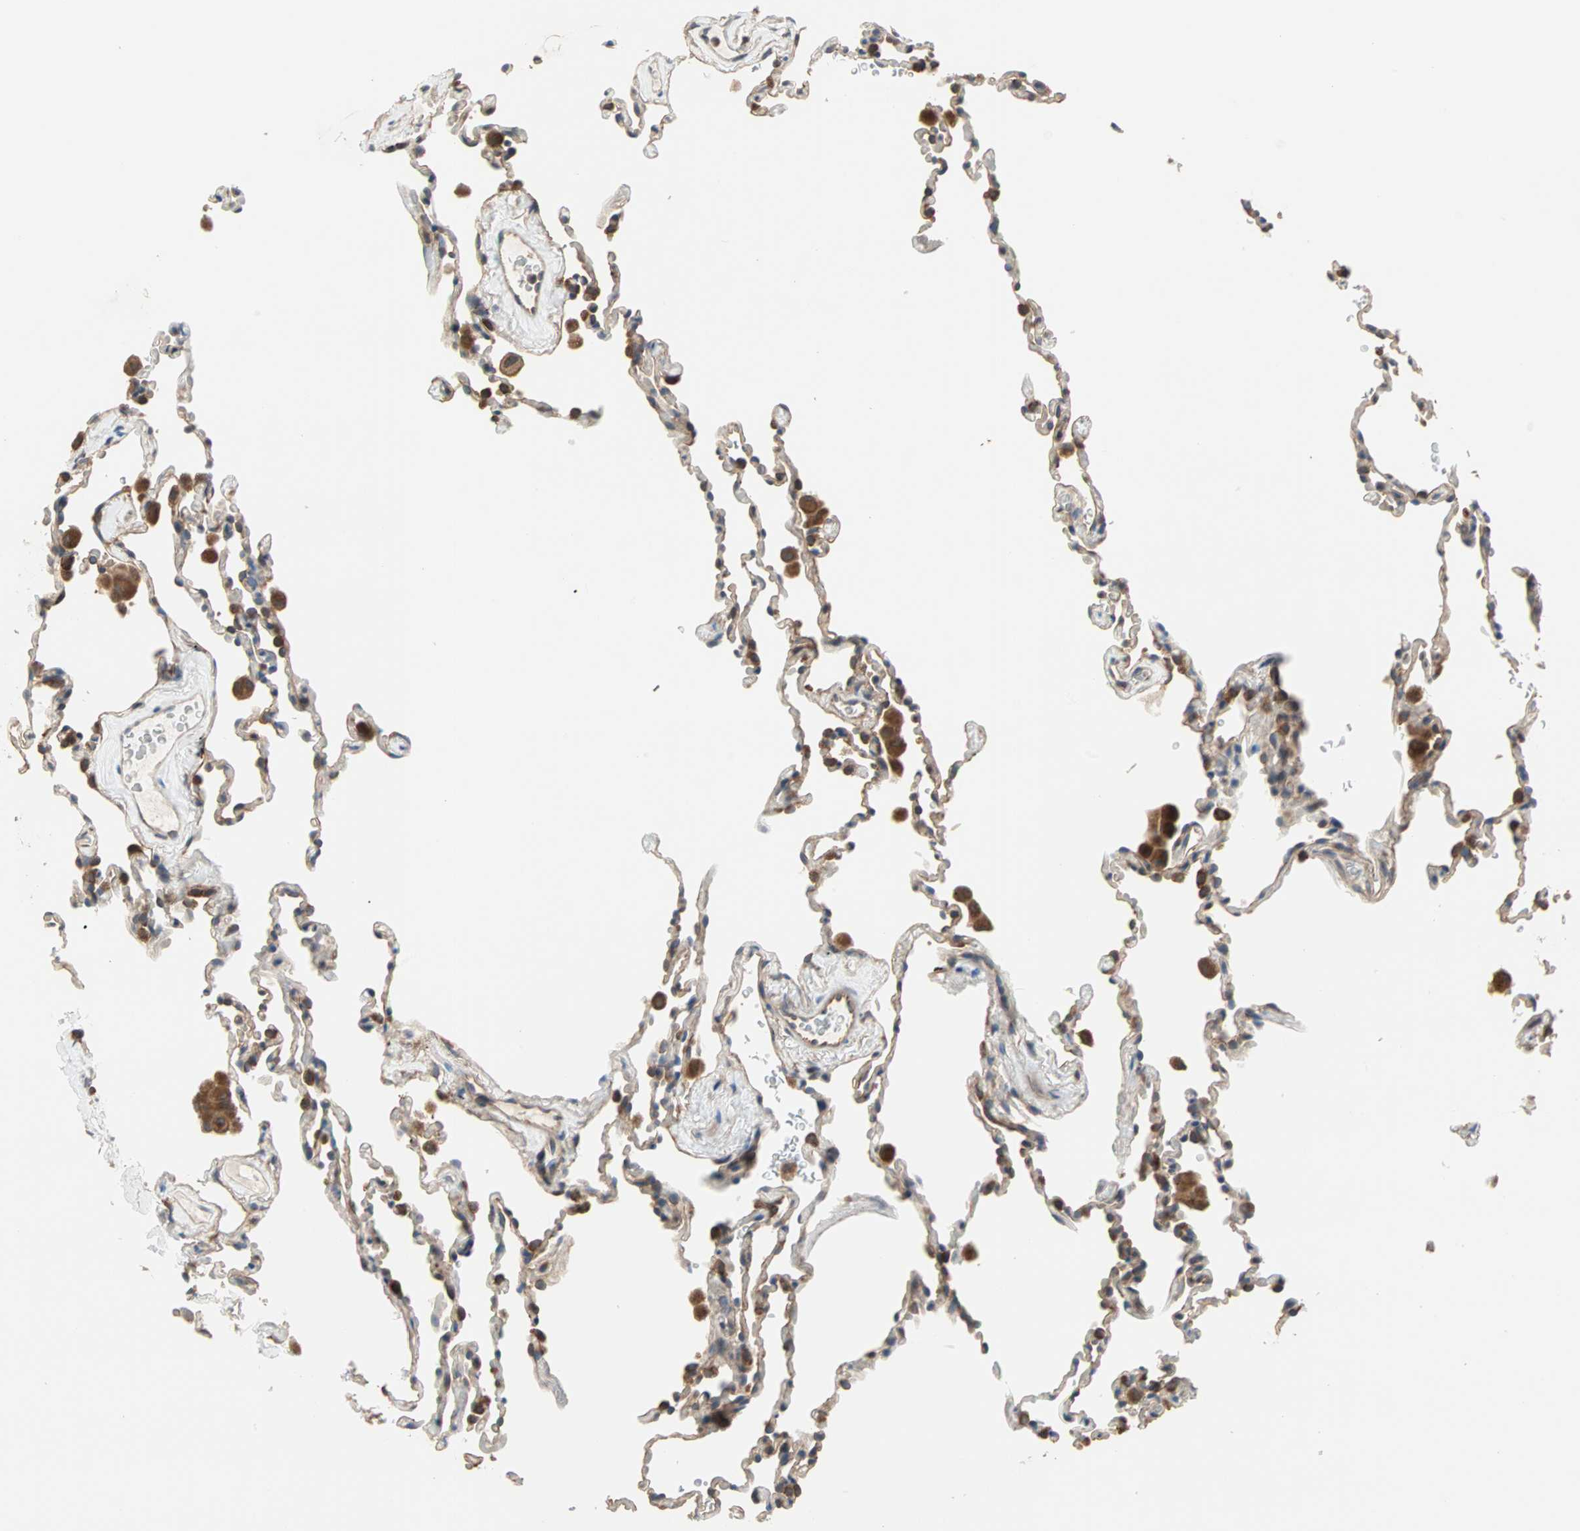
{"staining": {"intensity": "negative", "quantity": "none", "location": "none"}, "tissue": "lung", "cell_type": "Alveolar cells", "image_type": "normal", "snomed": [{"axis": "morphology", "description": "Normal tissue, NOS"}, {"axis": "morphology", "description": "Soft tissue tumor metastatic"}, {"axis": "topography", "description": "Lung"}], "caption": "A photomicrograph of lung stained for a protein displays no brown staining in alveolar cells. The staining is performed using DAB (3,3'-diaminobenzidine) brown chromogen with nuclei counter-stained in using hematoxylin.", "gene": "SAR1A", "patient": {"sex": "male", "age": 59}}